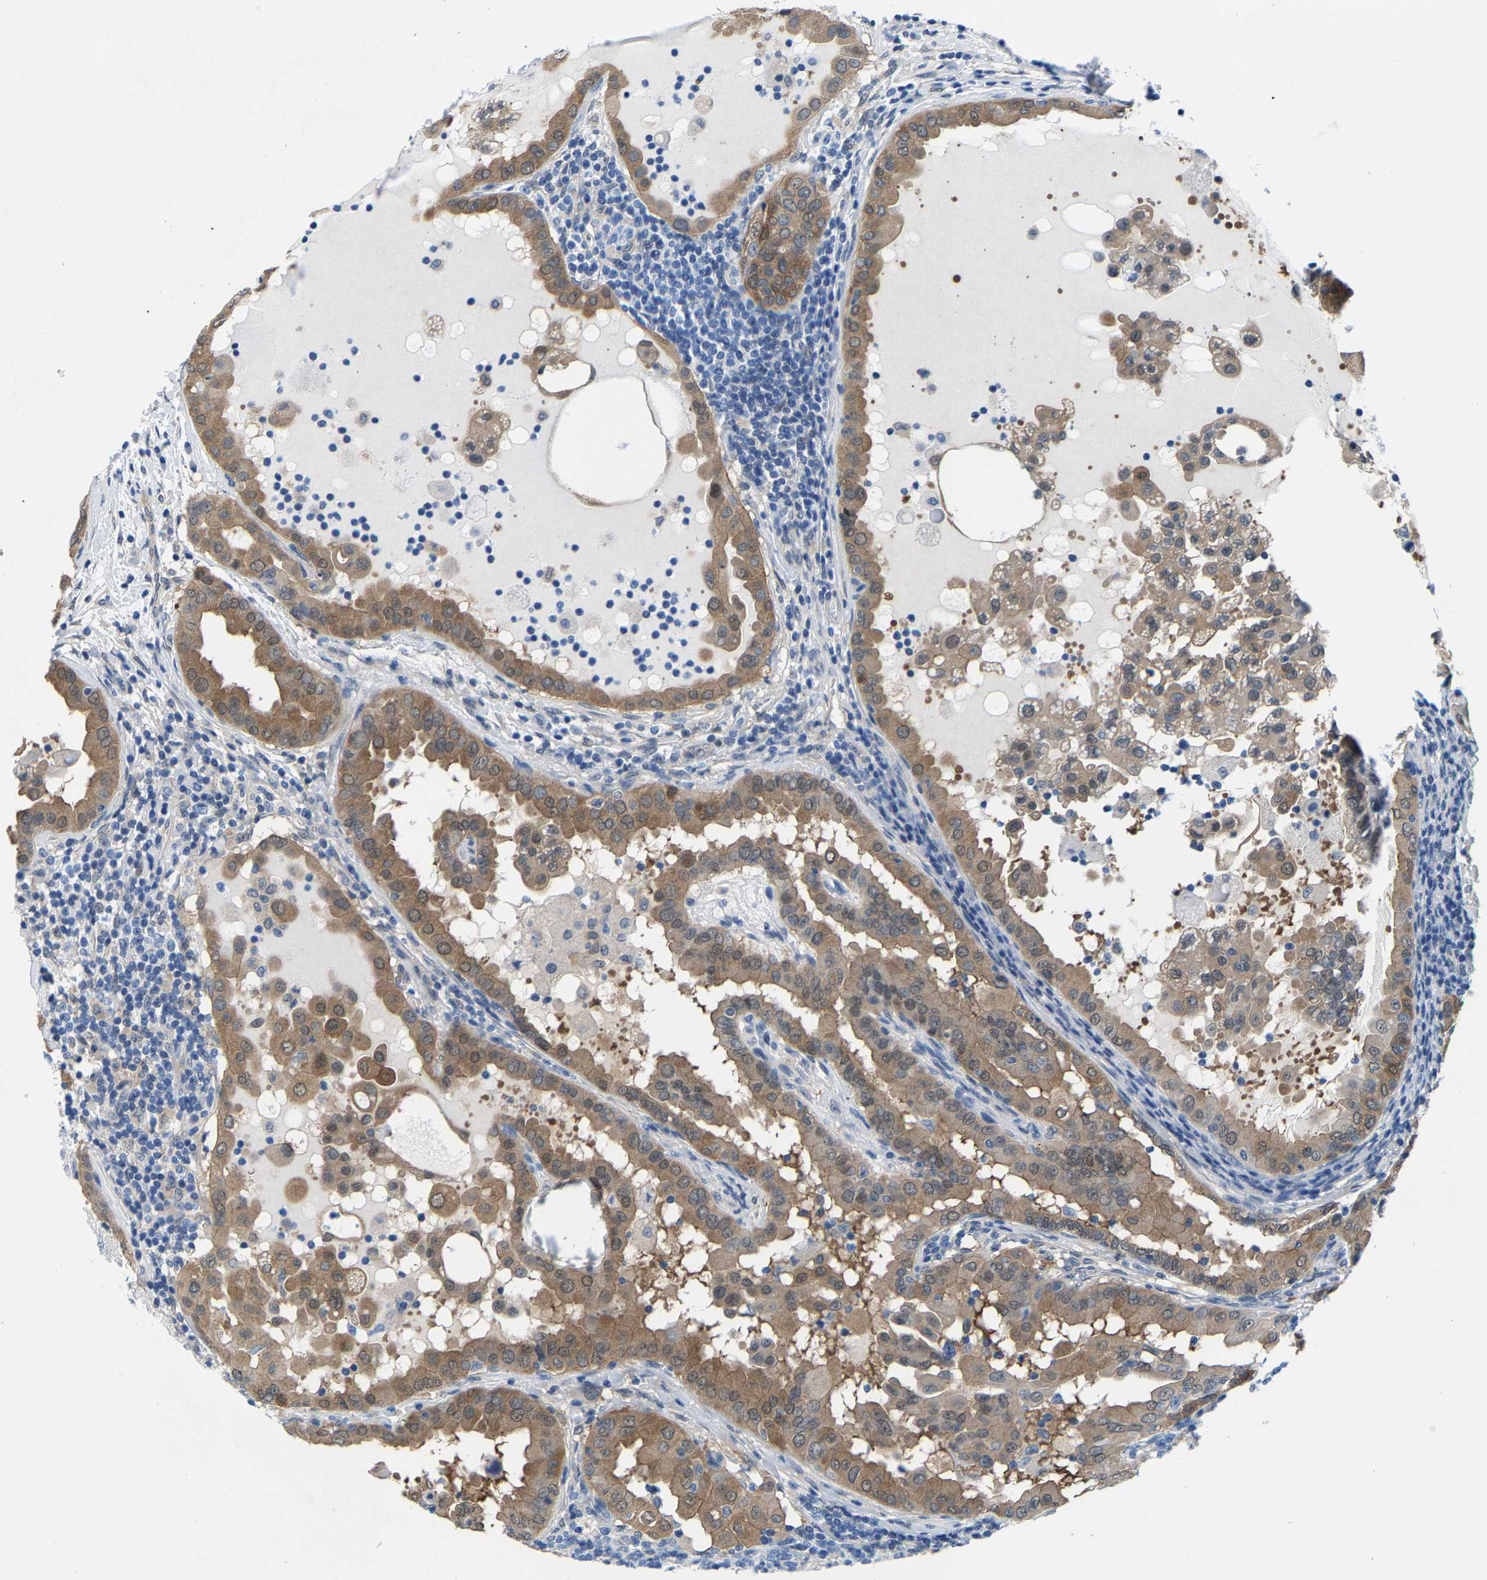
{"staining": {"intensity": "moderate", "quantity": ">75%", "location": "cytoplasmic/membranous"}, "tissue": "thyroid cancer", "cell_type": "Tumor cells", "image_type": "cancer", "snomed": [{"axis": "morphology", "description": "Papillary adenocarcinoma, NOS"}, {"axis": "topography", "description": "Thyroid gland"}], "caption": "DAB (3,3'-diaminobenzidine) immunohistochemical staining of human thyroid cancer shows moderate cytoplasmic/membranous protein positivity in approximately >75% of tumor cells.", "gene": "SSH3", "patient": {"sex": "male", "age": 33}}